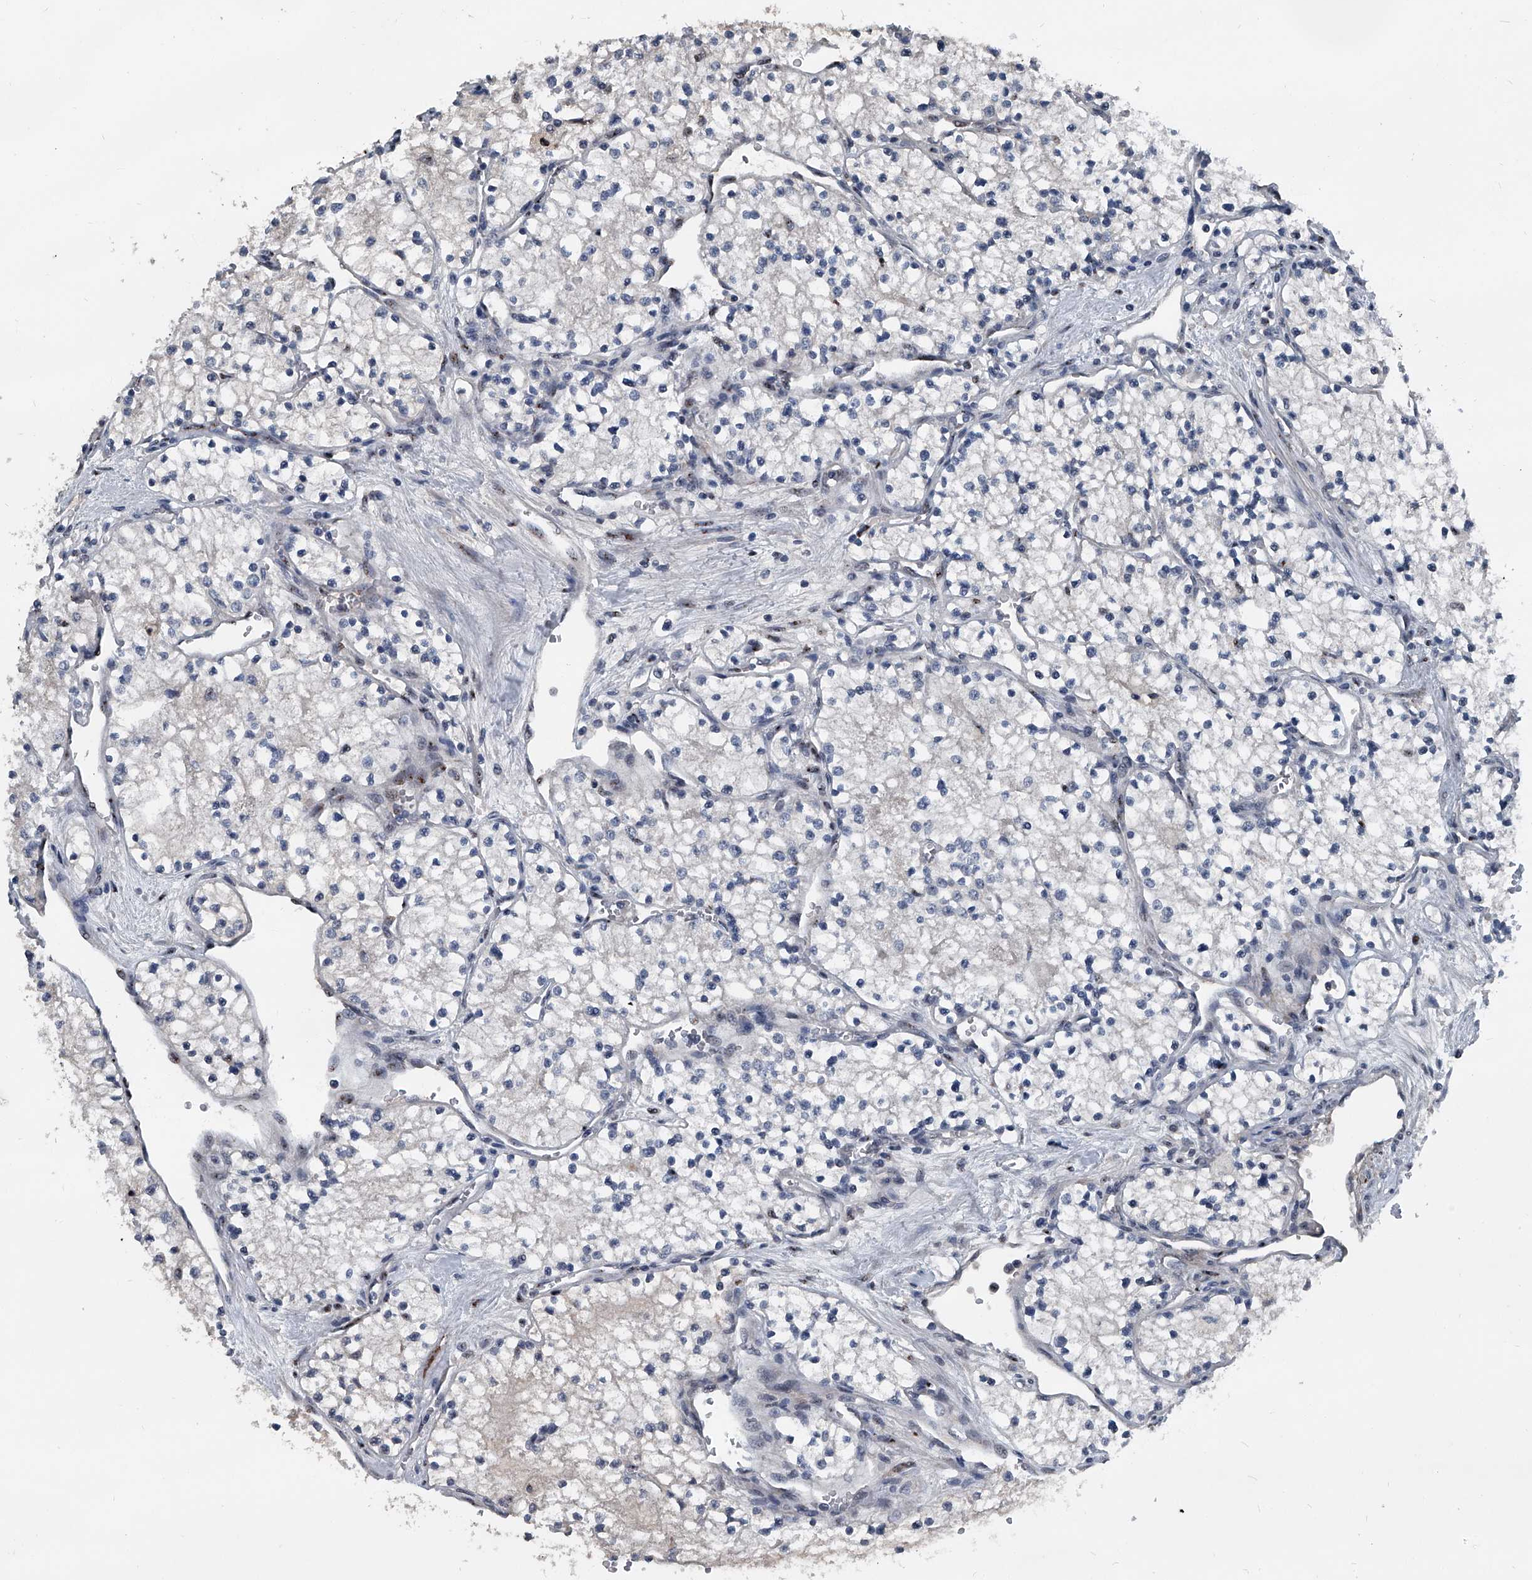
{"staining": {"intensity": "negative", "quantity": "none", "location": "none"}, "tissue": "renal cancer", "cell_type": "Tumor cells", "image_type": "cancer", "snomed": [{"axis": "morphology", "description": "Normal tissue, NOS"}, {"axis": "morphology", "description": "Adenocarcinoma, NOS"}, {"axis": "topography", "description": "Kidney"}], "caption": "Adenocarcinoma (renal) was stained to show a protein in brown. There is no significant staining in tumor cells.", "gene": "MEN1", "patient": {"sex": "male", "age": 68}}